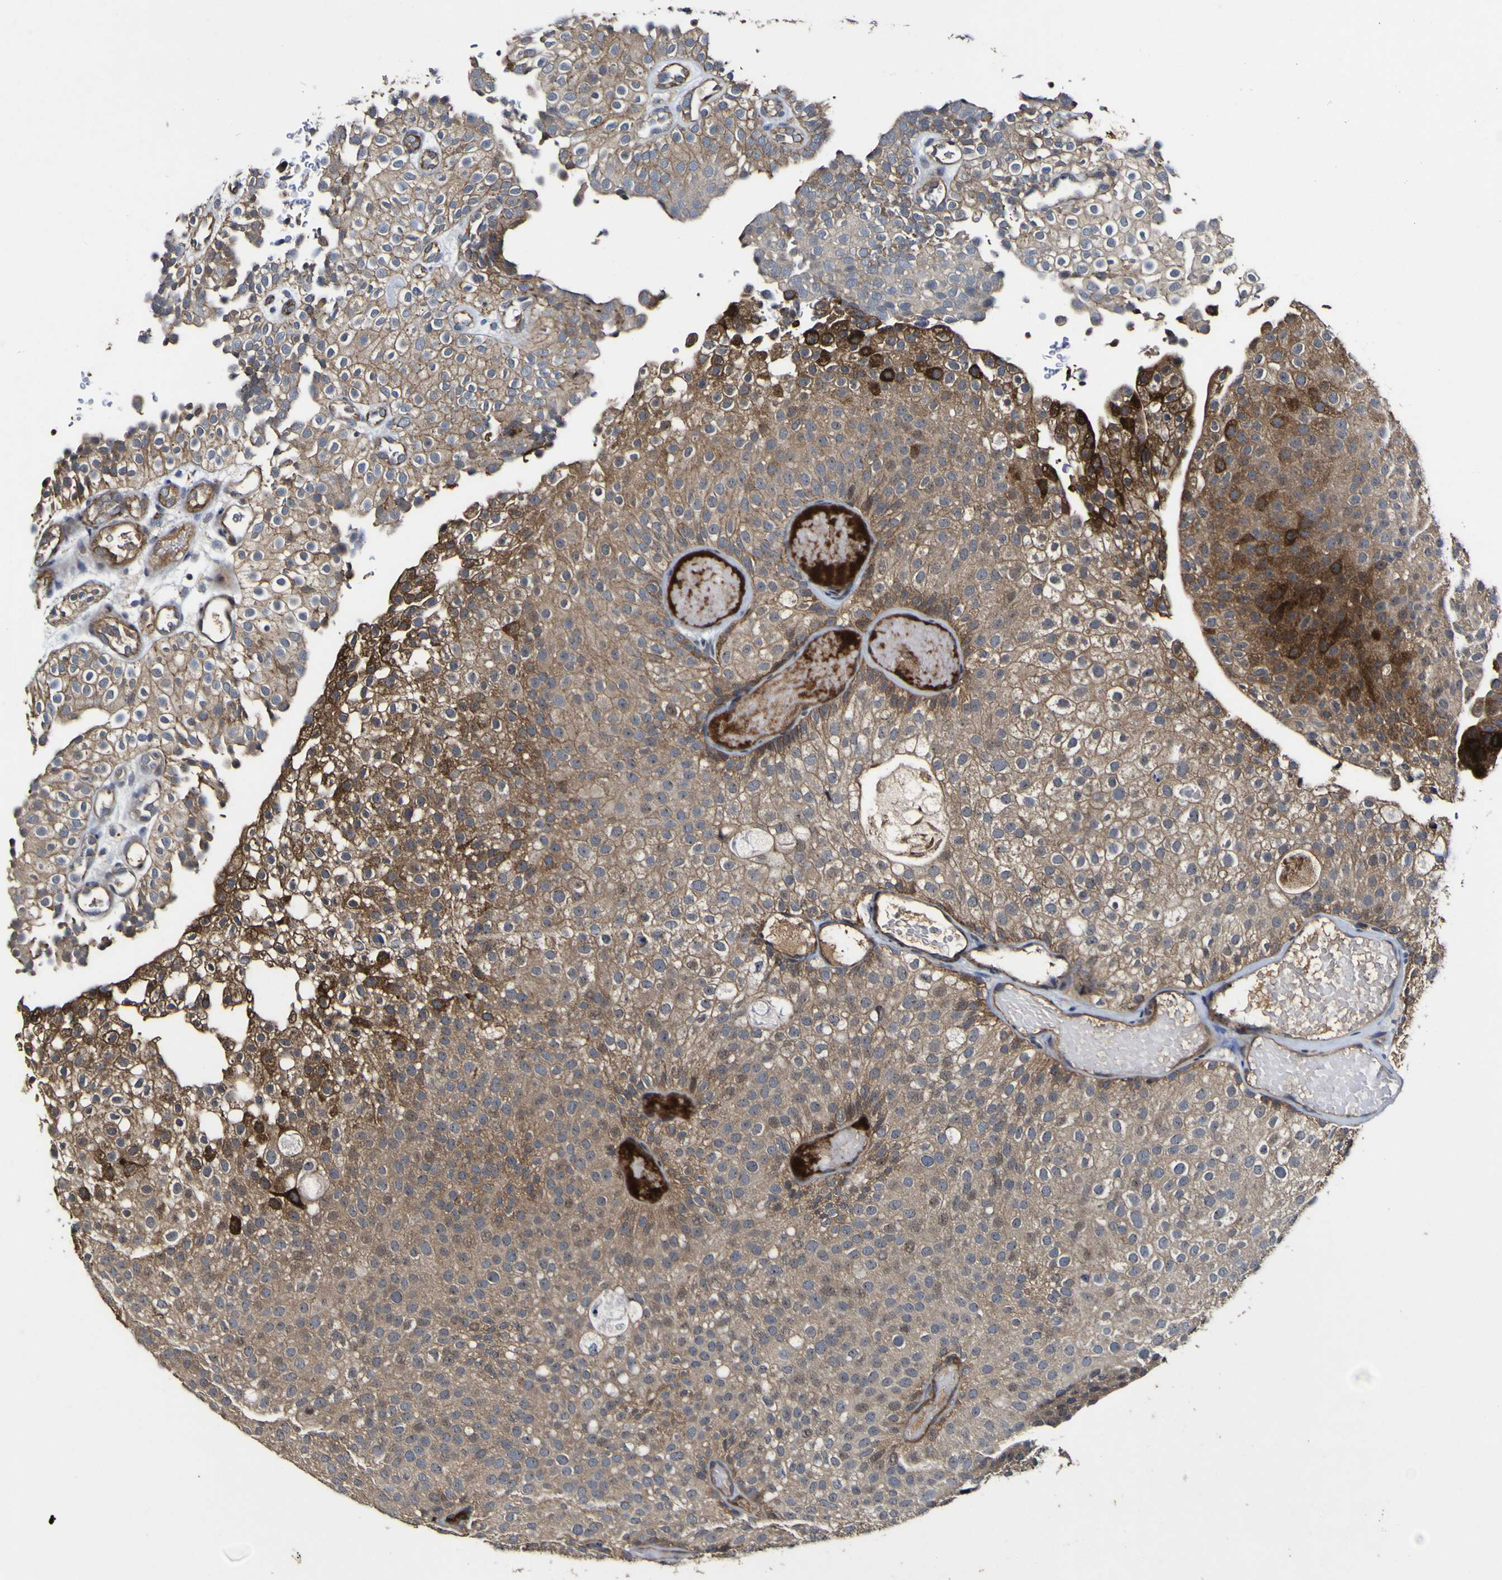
{"staining": {"intensity": "strong", "quantity": "<25%", "location": "cytoplasmic/membranous"}, "tissue": "urothelial cancer", "cell_type": "Tumor cells", "image_type": "cancer", "snomed": [{"axis": "morphology", "description": "Urothelial carcinoma, Low grade"}, {"axis": "topography", "description": "Urinary bladder"}], "caption": "The image reveals immunohistochemical staining of low-grade urothelial carcinoma. There is strong cytoplasmic/membranous positivity is appreciated in approximately <25% of tumor cells.", "gene": "CCL2", "patient": {"sex": "male", "age": 78}}